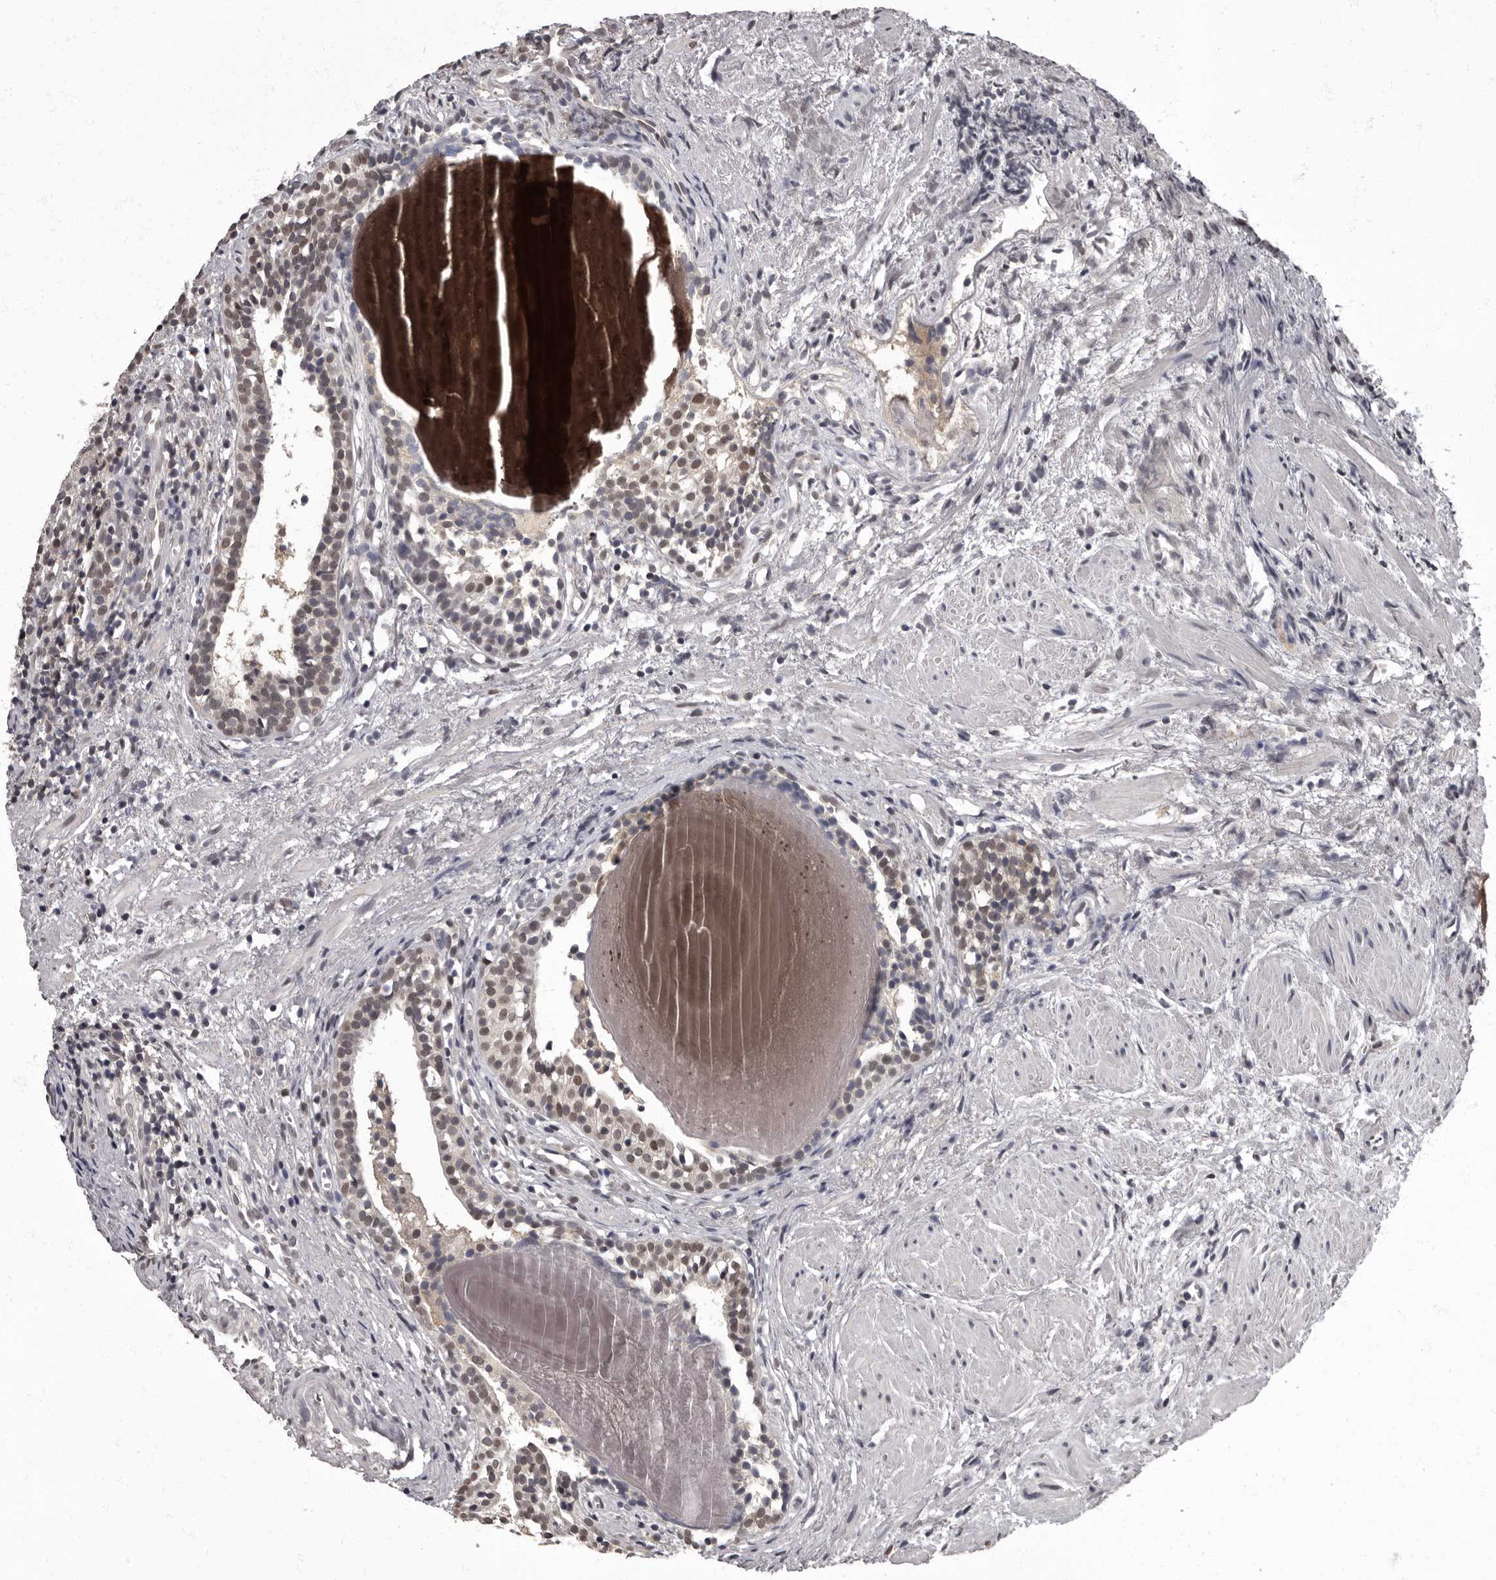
{"staining": {"intensity": "weak", "quantity": ">75%", "location": "nuclear"}, "tissue": "prostate cancer", "cell_type": "Tumor cells", "image_type": "cancer", "snomed": [{"axis": "morphology", "description": "Adenocarcinoma, Low grade"}, {"axis": "topography", "description": "Prostate"}], "caption": "A high-resolution photomicrograph shows immunohistochemistry (IHC) staining of prostate cancer, which shows weak nuclear positivity in approximately >75% of tumor cells. Using DAB (3,3'-diaminobenzidine) (brown) and hematoxylin (blue) stains, captured at high magnification using brightfield microscopy.", "gene": "C1orf50", "patient": {"sex": "male", "age": 88}}